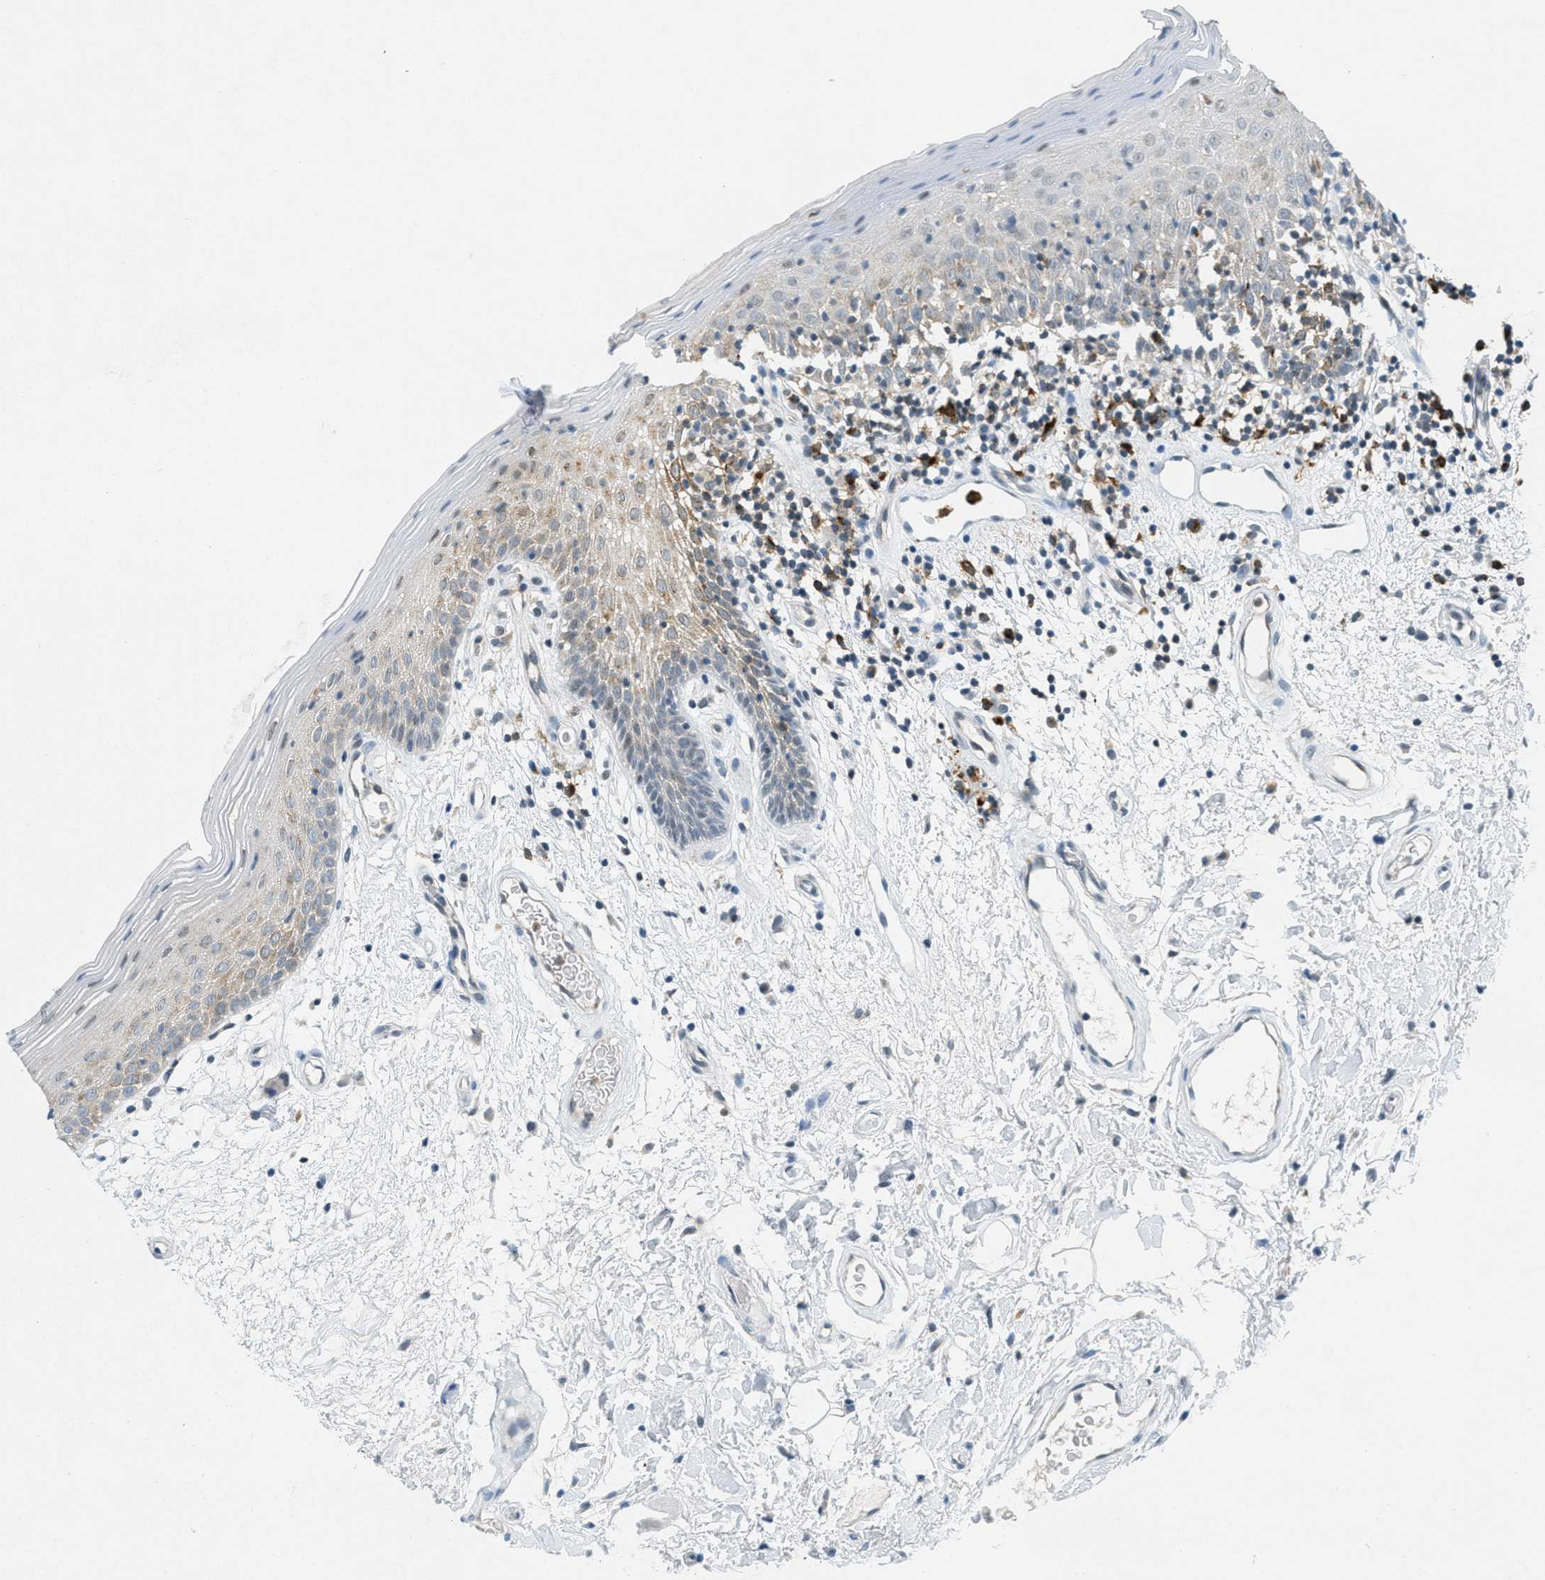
{"staining": {"intensity": "weak", "quantity": "25%-75%", "location": "cytoplasmic/membranous"}, "tissue": "oral mucosa", "cell_type": "Squamous epithelial cells", "image_type": "normal", "snomed": [{"axis": "morphology", "description": "Normal tissue, NOS"}, {"axis": "morphology", "description": "Squamous cell carcinoma, NOS"}, {"axis": "topography", "description": "Skeletal muscle"}, {"axis": "topography", "description": "Oral tissue"}, {"axis": "topography", "description": "Head-Neck"}], "caption": "This histopathology image displays normal oral mucosa stained with IHC to label a protein in brown. The cytoplasmic/membranous of squamous epithelial cells show weak positivity for the protein. Nuclei are counter-stained blue.", "gene": "FYN", "patient": {"sex": "male", "age": 71}}